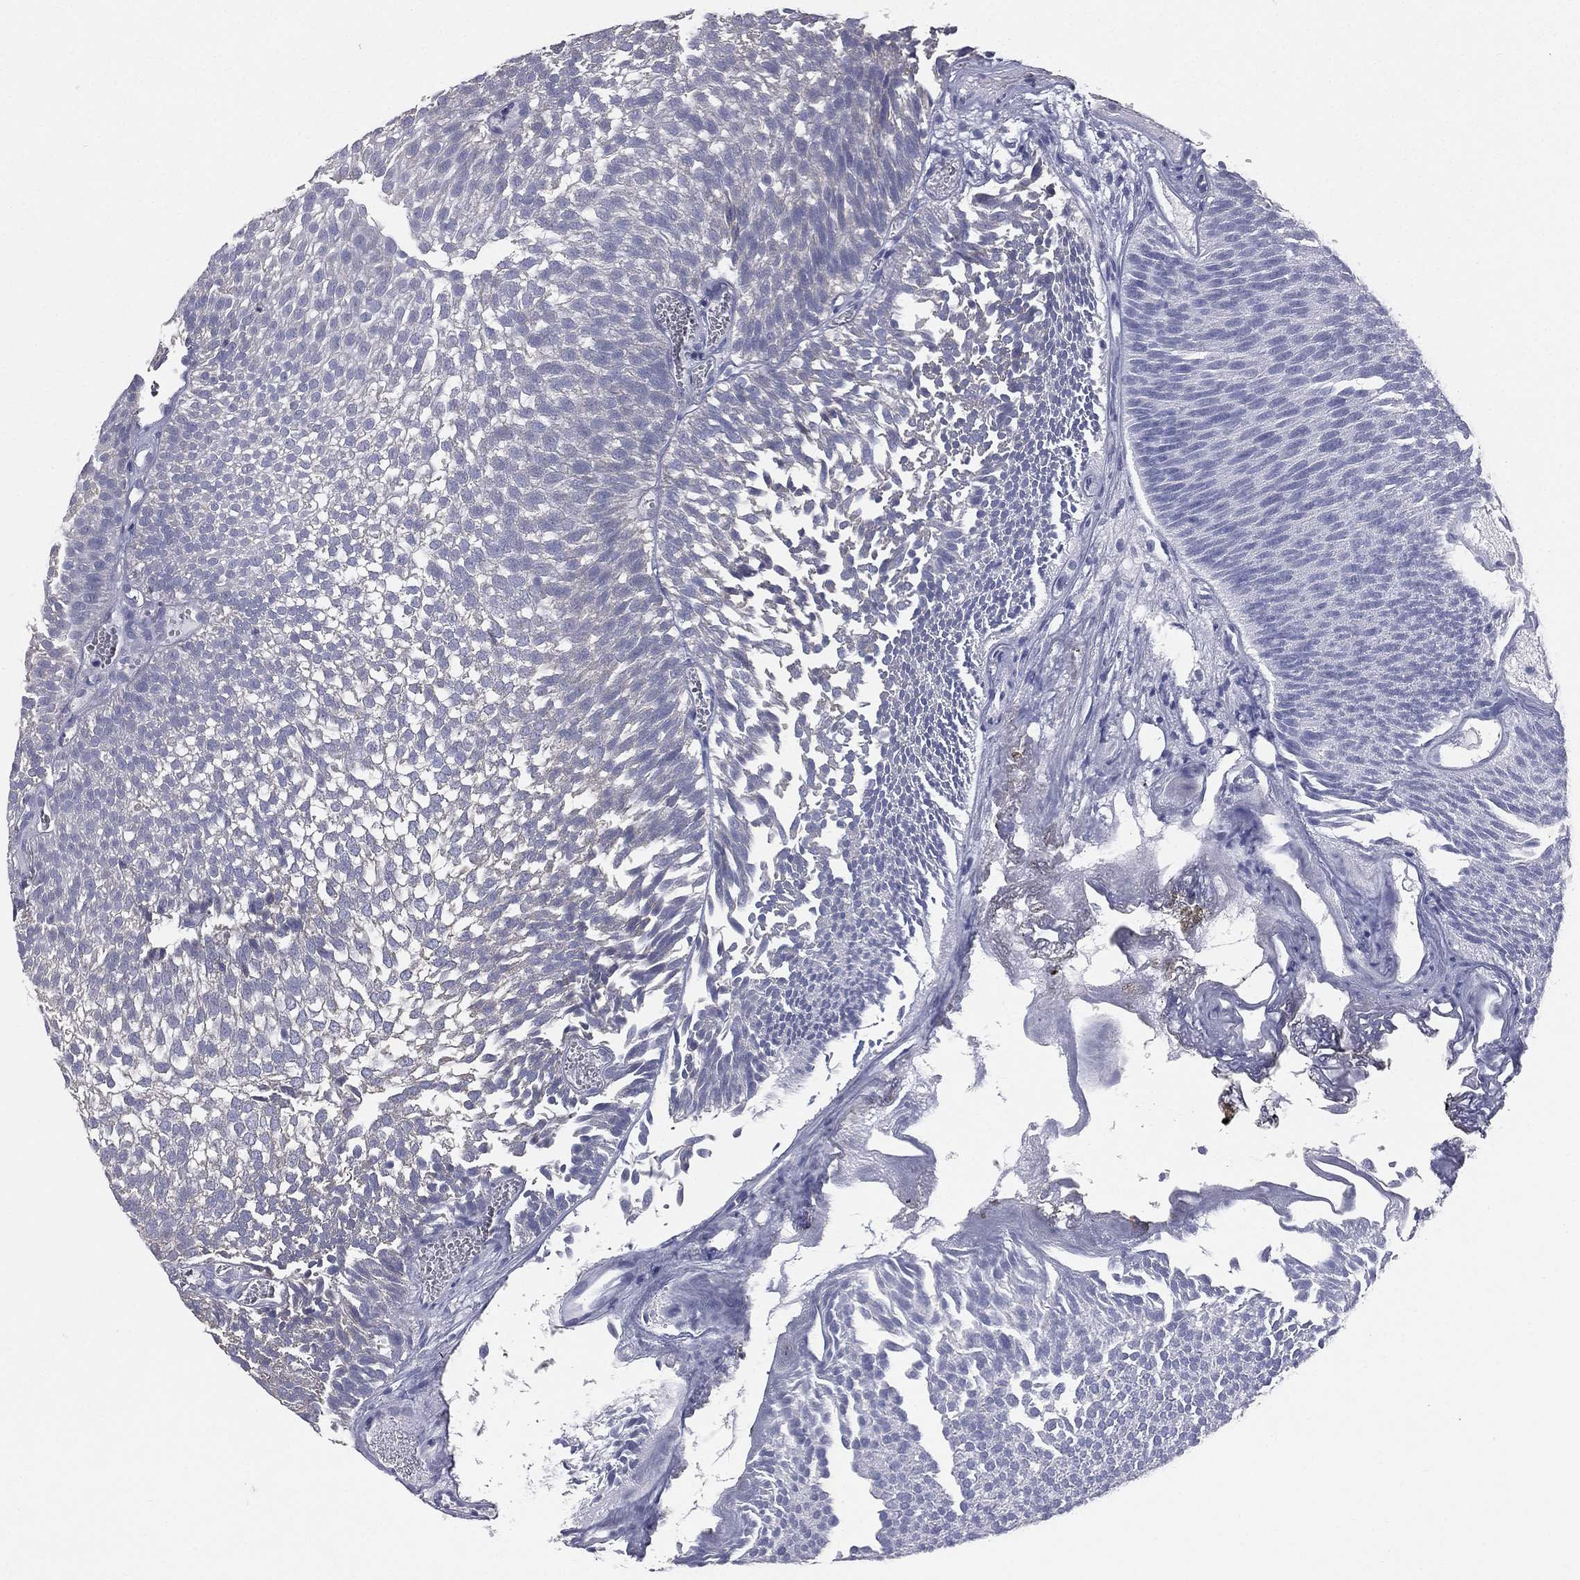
{"staining": {"intensity": "negative", "quantity": "none", "location": "none"}, "tissue": "urothelial cancer", "cell_type": "Tumor cells", "image_type": "cancer", "snomed": [{"axis": "morphology", "description": "Urothelial carcinoma, Low grade"}, {"axis": "topography", "description": "Urinary bladder"}], "caption": "DAB immunohistochemical staining of human urothelial cancer displays no significant staining in tumor cells. (Stains: DAB immunohistochemistry with hematoxylin counter stain, Microscopy: brightfield microscopy at high magnification).", "gene": "STK31", "patient": {"sex": "male", "age": 52}}